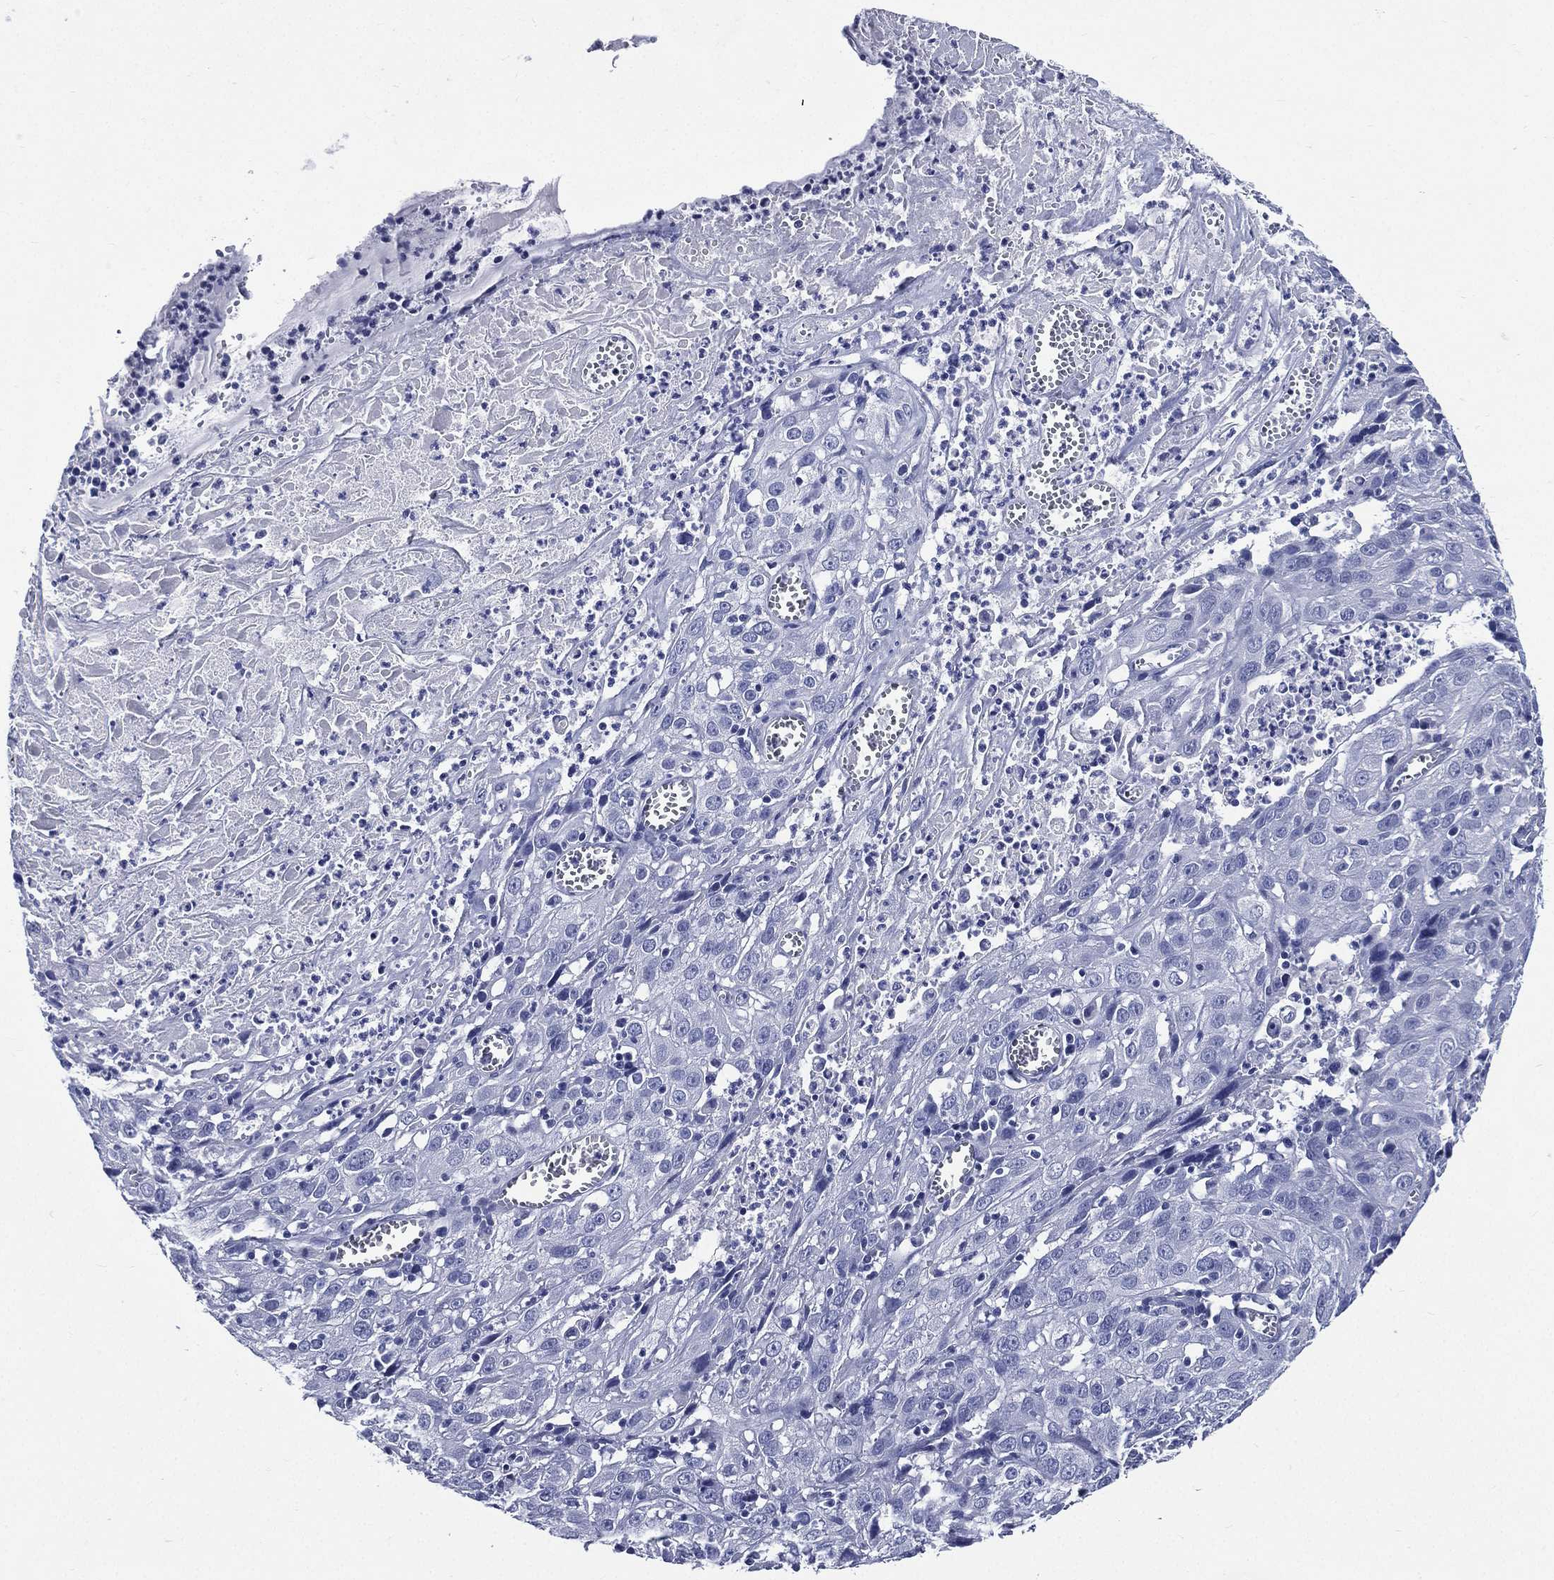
{"staining": {"intensity": "negative", "quantity": "none", "location": "none"}, "tissue": "cervical cancer", "cell_type": "Tumor cells", "image_type": "cancer", "snomed": [{"axis": "morphology", "description": "Squamous cell carcinoma, NOS"}, {"axis": "topography", "description": "Cervix"}], "caption": "DAB immunohistochemical staining of cervical cancer exhibits no significant staining in tumor cells. Nuclei are stained in blue.", "gene": "DPYS", "patient": {"sex": "female", "age": 32}}